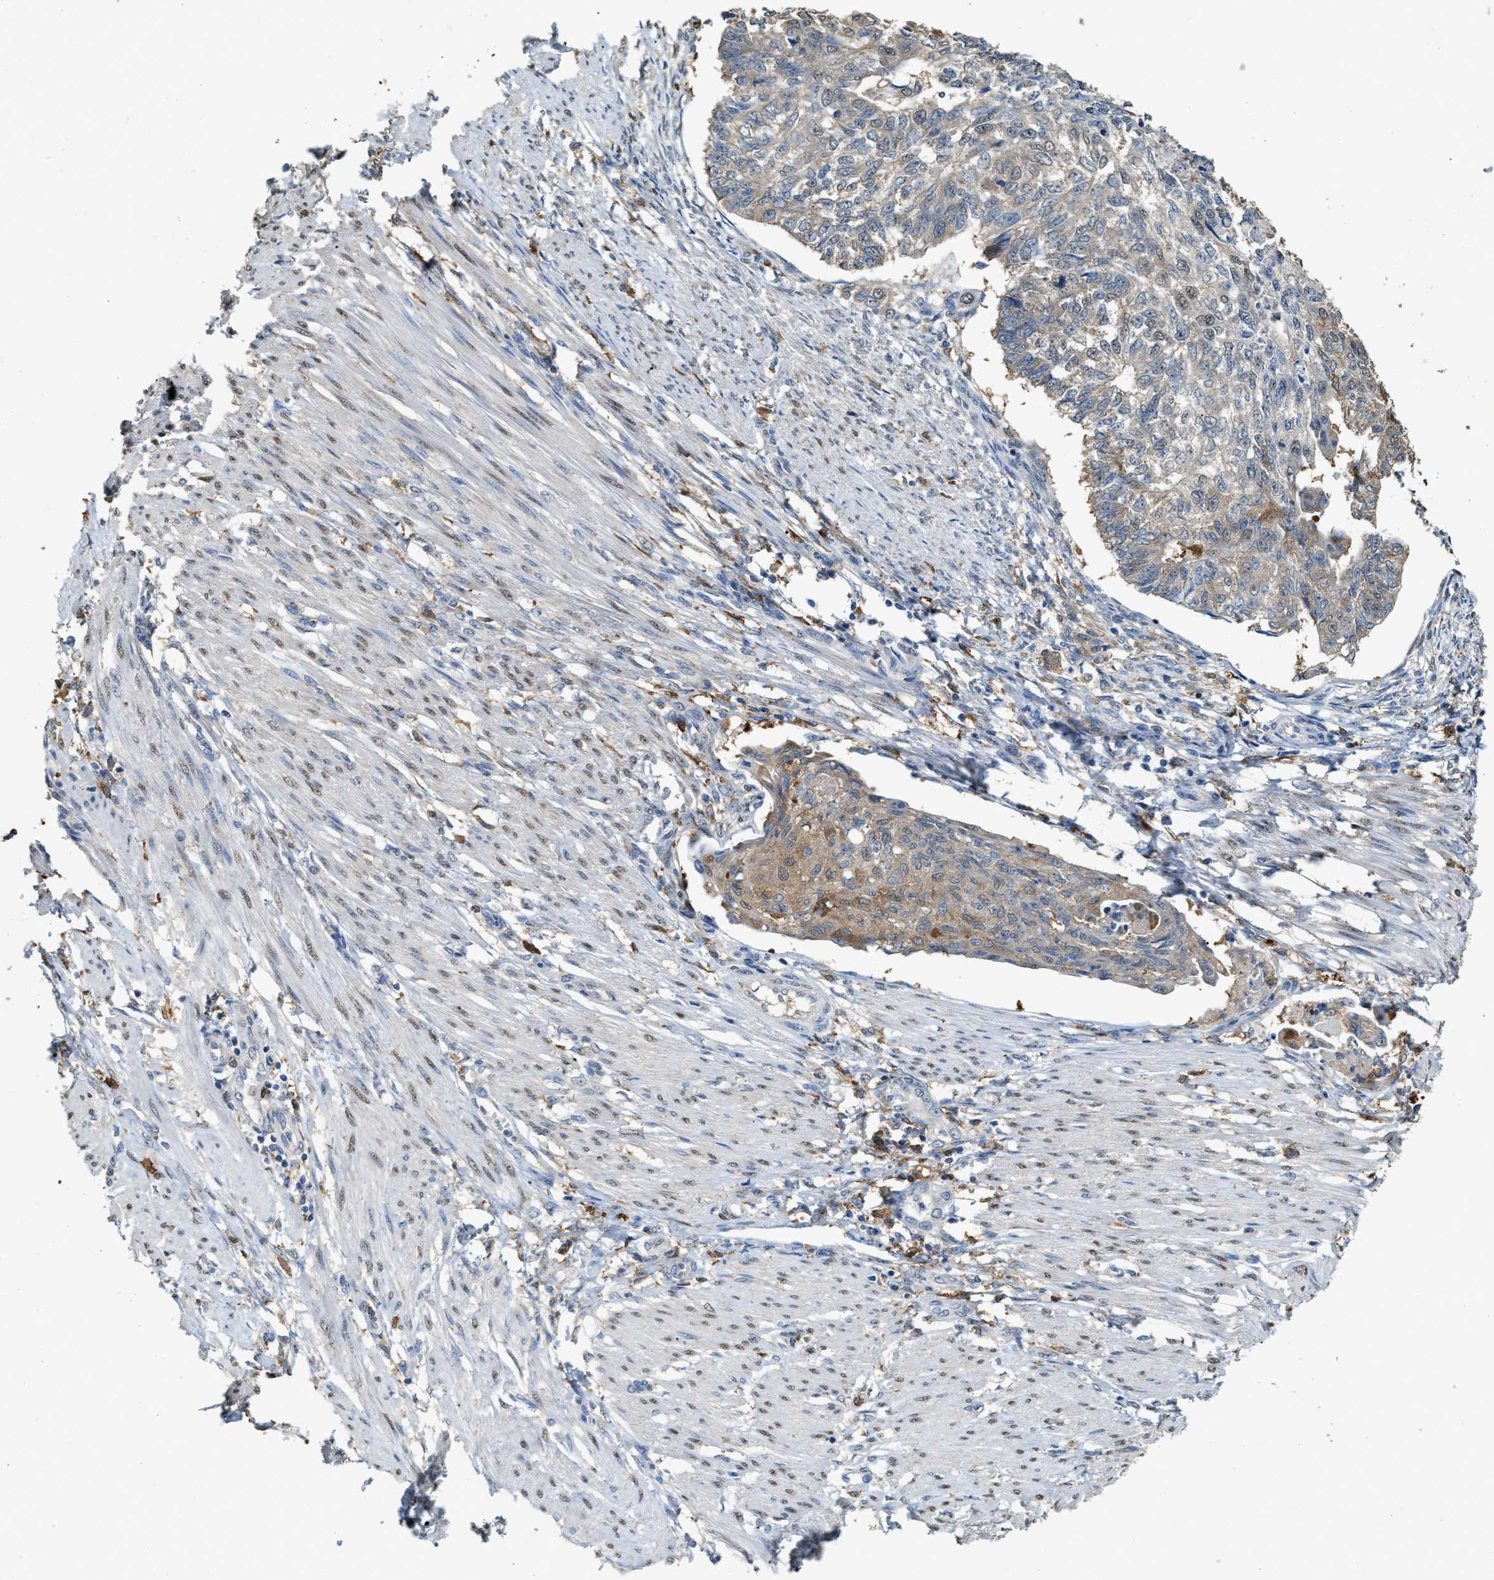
{"staining": {"intensity": "moderate", "quantity": "<25%", "location": "cytoplasmic/membranous"}, "tissue": "endometrial cancer", "cell_type": "Tumor cells", "image_type": "cancer", "snomed": [{"axis": "morphology", "description": "Adenocarcinoma, NOS"}, {"axis": "topography", "description": "Endometrium"}], "caption": "The micrograph exhibits immunohistochemical staining of endometrial cancer (adenocarcinoma). There is moderate cytoplasmic/membranous expression is present in about <25% of tumor cells.", "gene": "GCN1", "patient": {"sex": "female", "age": 32}}